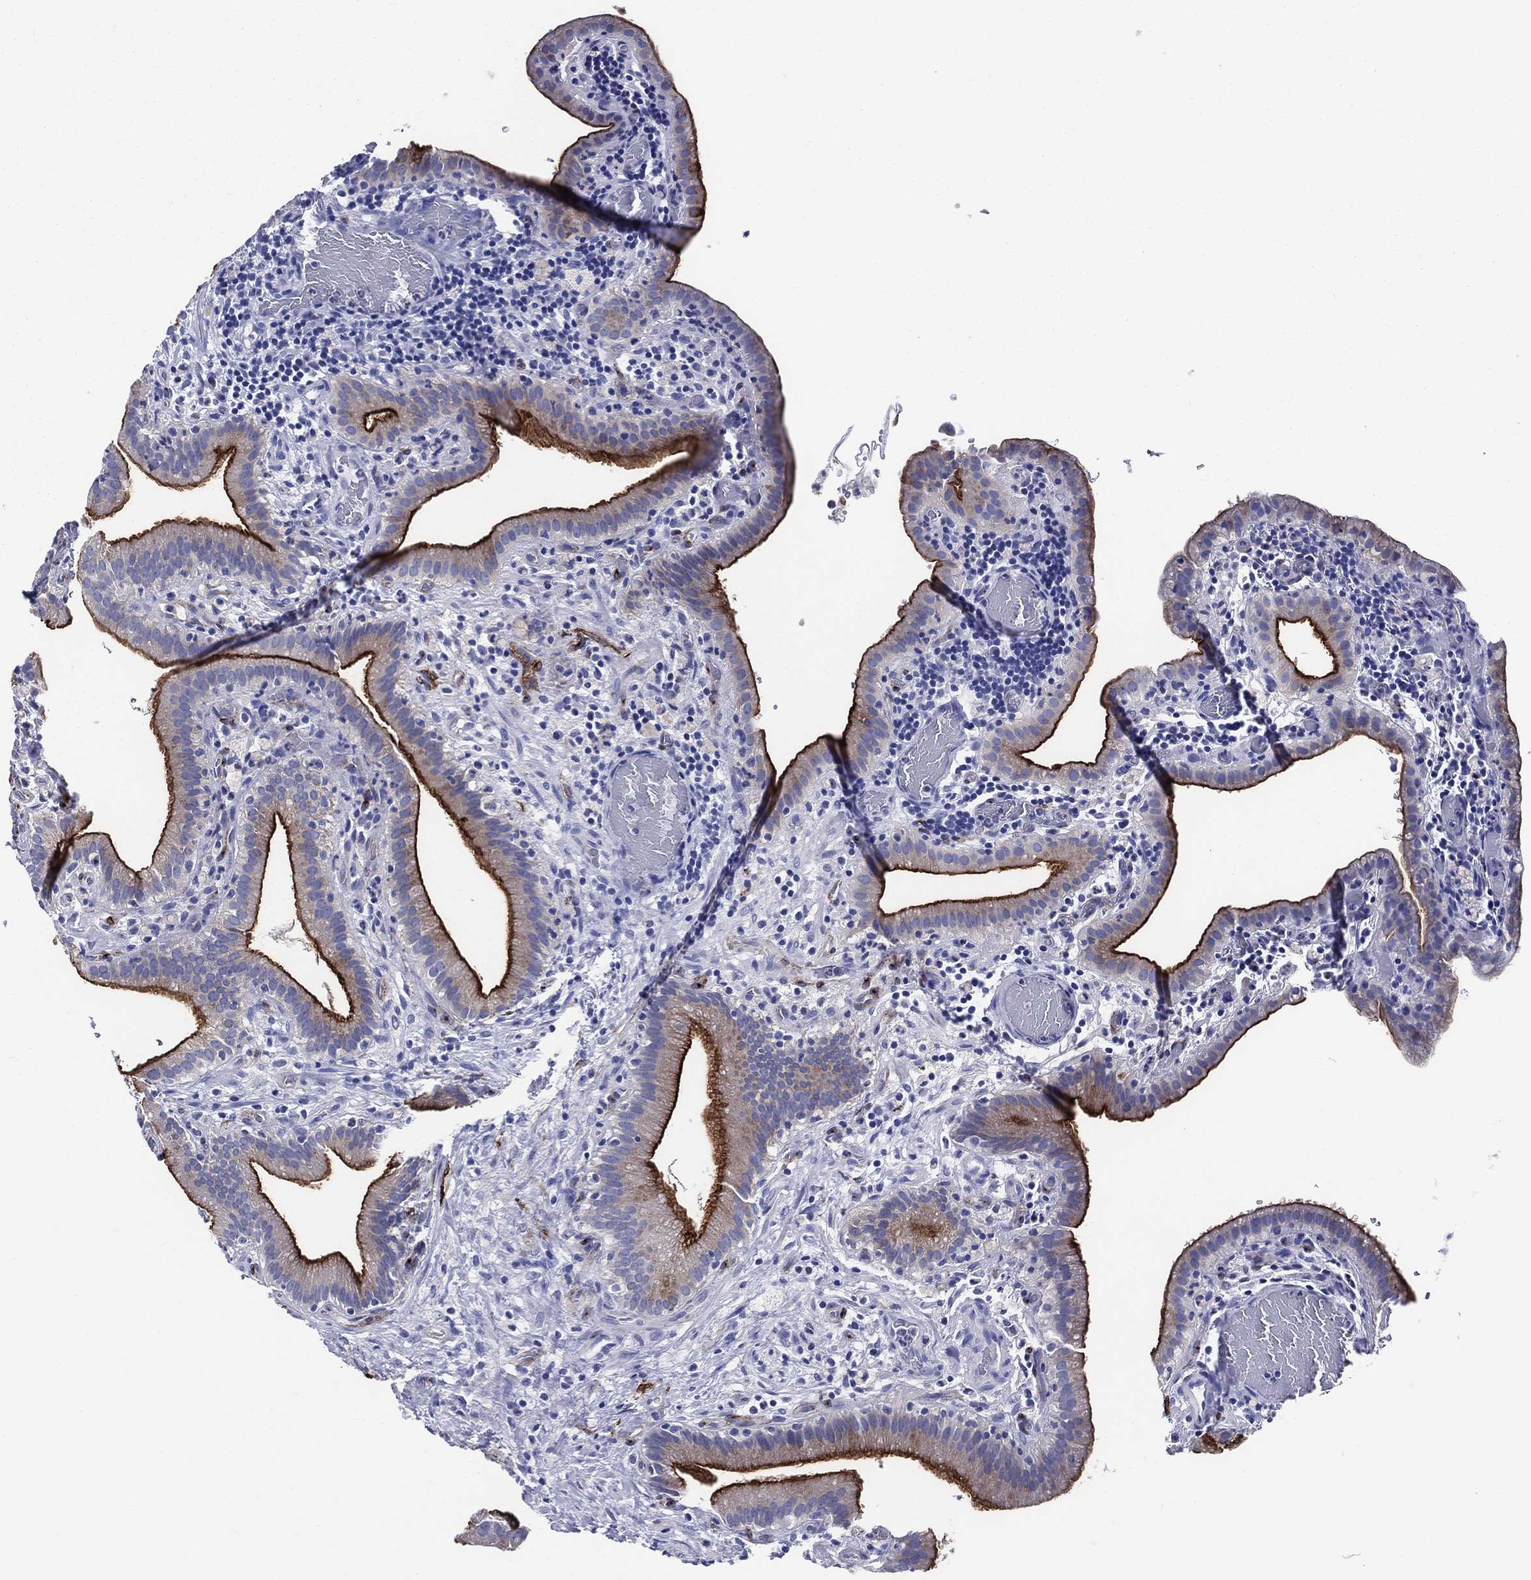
{"staining": {"intensity": "strong", "quantity": "25%-75%", "location": "cytoplasmic/membranous"}, "tissue": "gallbladder", "cell_type": "Glandular cells", "image_type": "normal", "snomed": [{"axis": "morphology", "description": "Normal tissue, NOS"}, {"axis": "topography", "description": "Gallbladder"}], "caption": "The photomicrograph demonstrates a brown stain indicating the presence of a protein in the cytoplasmic/membranous of glandular cells in gallbladder.", "gene": "ACE2", "patient": {"sex": "male", "age": 62}}